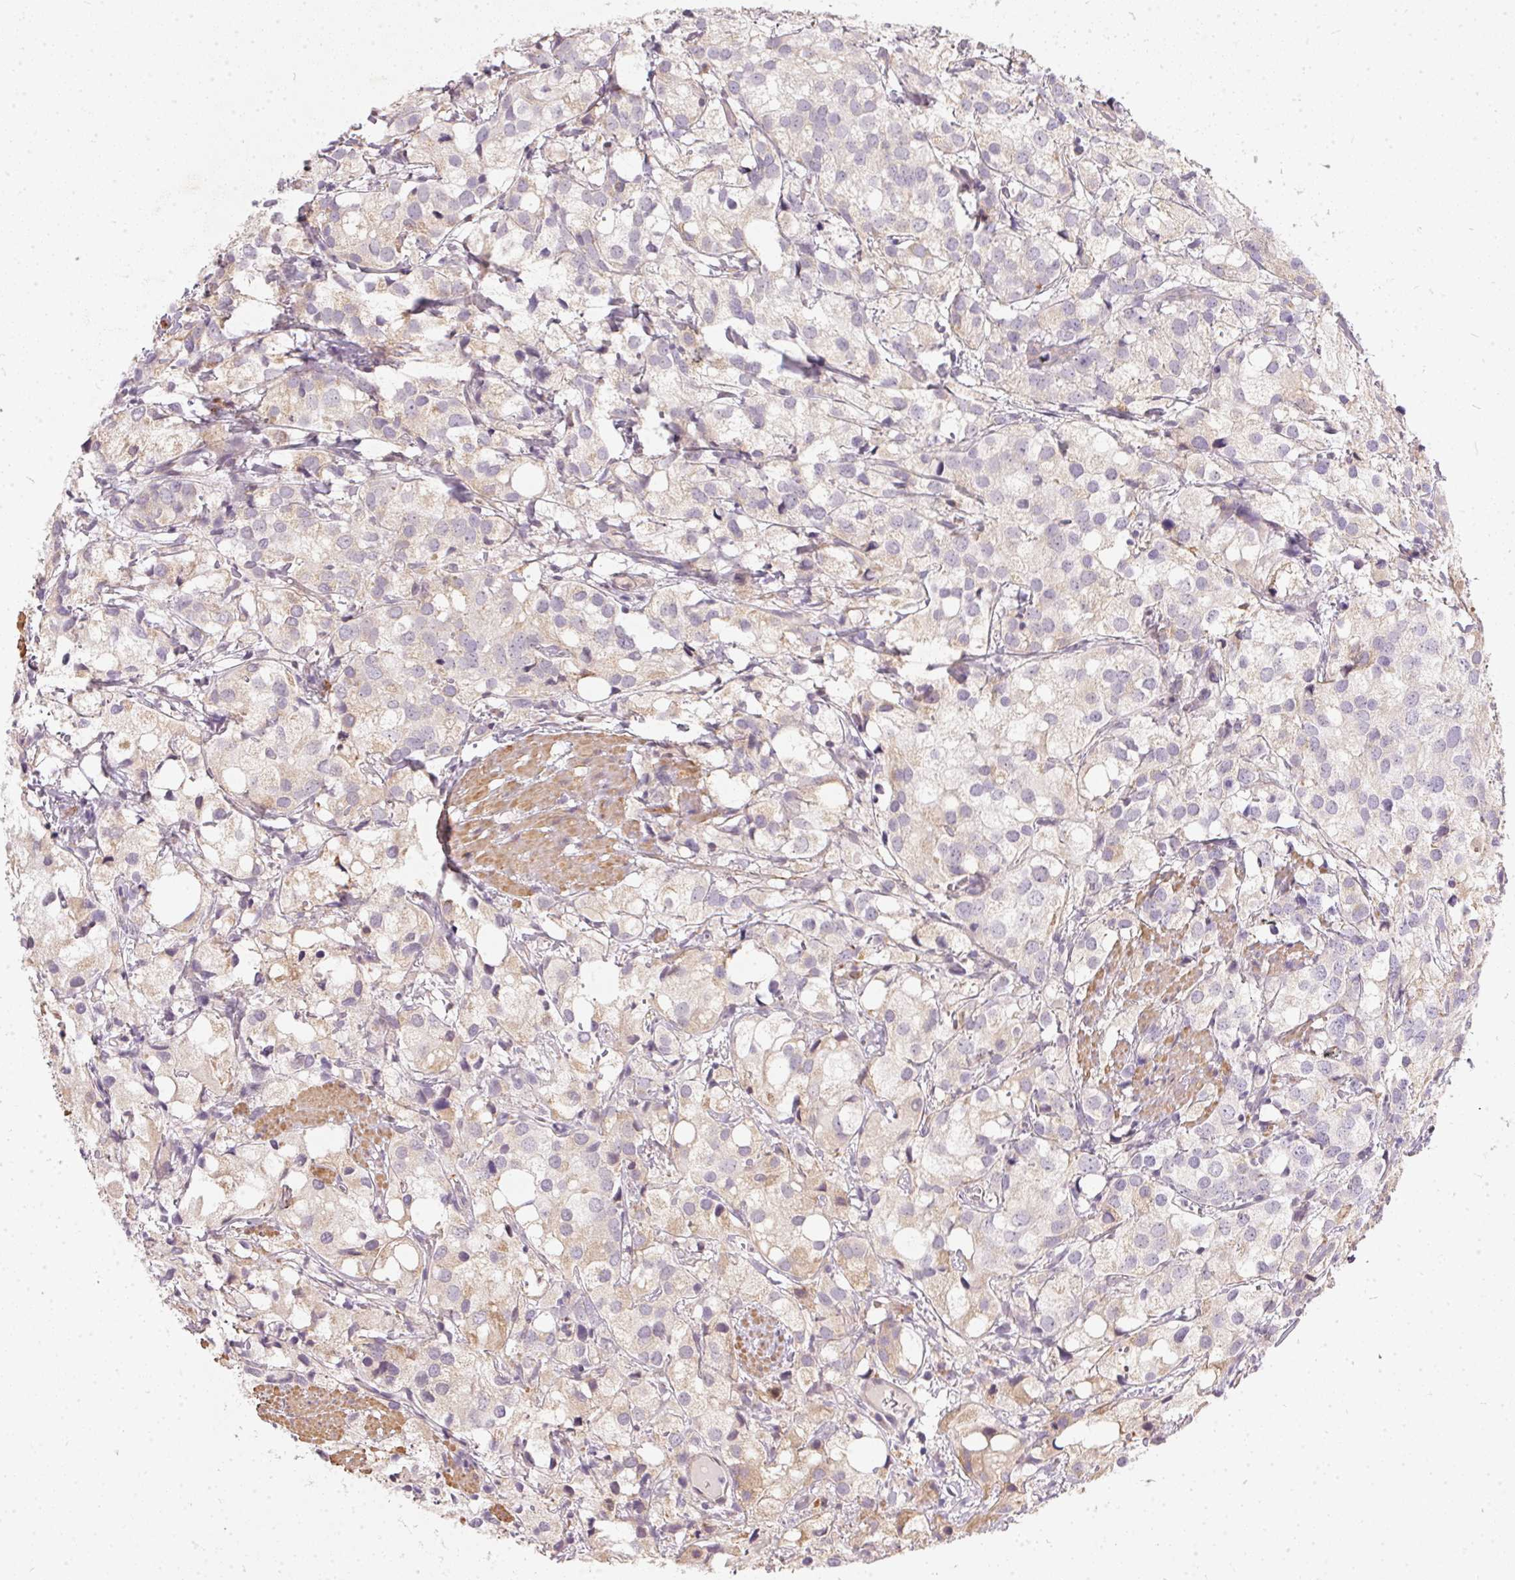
{"staining": {"intensity": "weak", "quantity": "25%-75%", "location": "cytoplasmic/membranous"}, "tissue": "prostate cancer", "cell_type": "Tumor cells", "image_type": "cancer", "snomed": [{"axis": "morphology", "description": "Adenocarcinoma, High grade"}, {"axis": "topography", "description": "Prostate"}], "caption": "Tumor cells demonstrate weak cytoplasmic/membranous expression in approximately 25%-75% of cells in prostate cancer (adenocarcinoma (high-grade)).", "gene": "VWA5B2", "patient": {"sex": "male", "age": 86}}